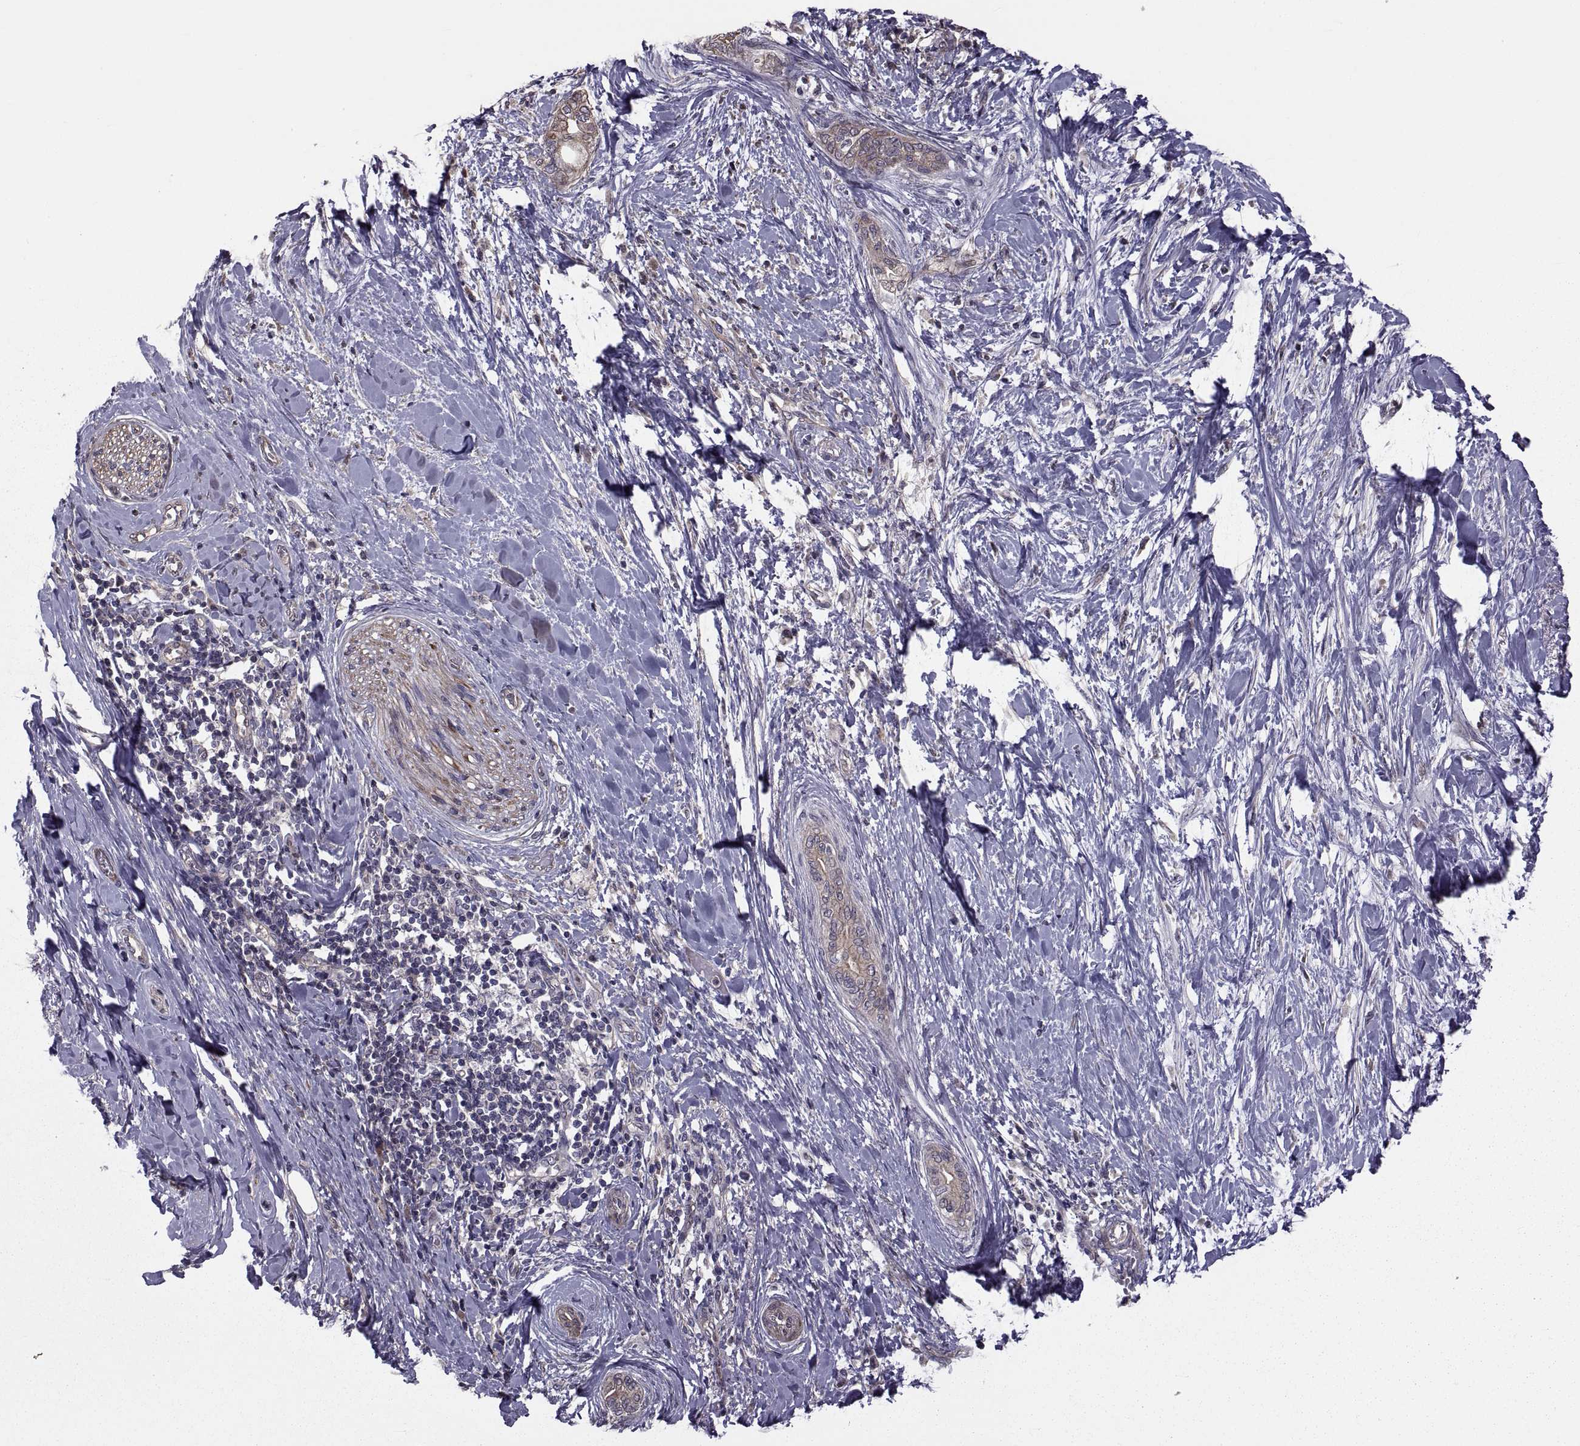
{"staining": {"intensity": "weak", "quantity": "25%-75%", "location": "cytoplasmic/membranous"}, "tissue": "pancreatic cancer", "cell_type": "Tumor cells", "image_type": "cancer", "snomed": [{"axis": "morphology", "description": "Normal tissue, NOS"}, {"axis": "morphology", "description": "Adenocarcinoma, NOS"}, {"axis": "topography", "description": "Pancreas"}, {"axis": "topography", "description": "Duodenum"}], "caption": "About 25%-75% of tumor cells in human adenocarcinoma (pancreatic) reveal weak cytoplasmic/membranous protein staining as visualized by brown immunohistochemical staining.", "gene": "PMM2", "patient": {"sex": "female", "age": 60}}